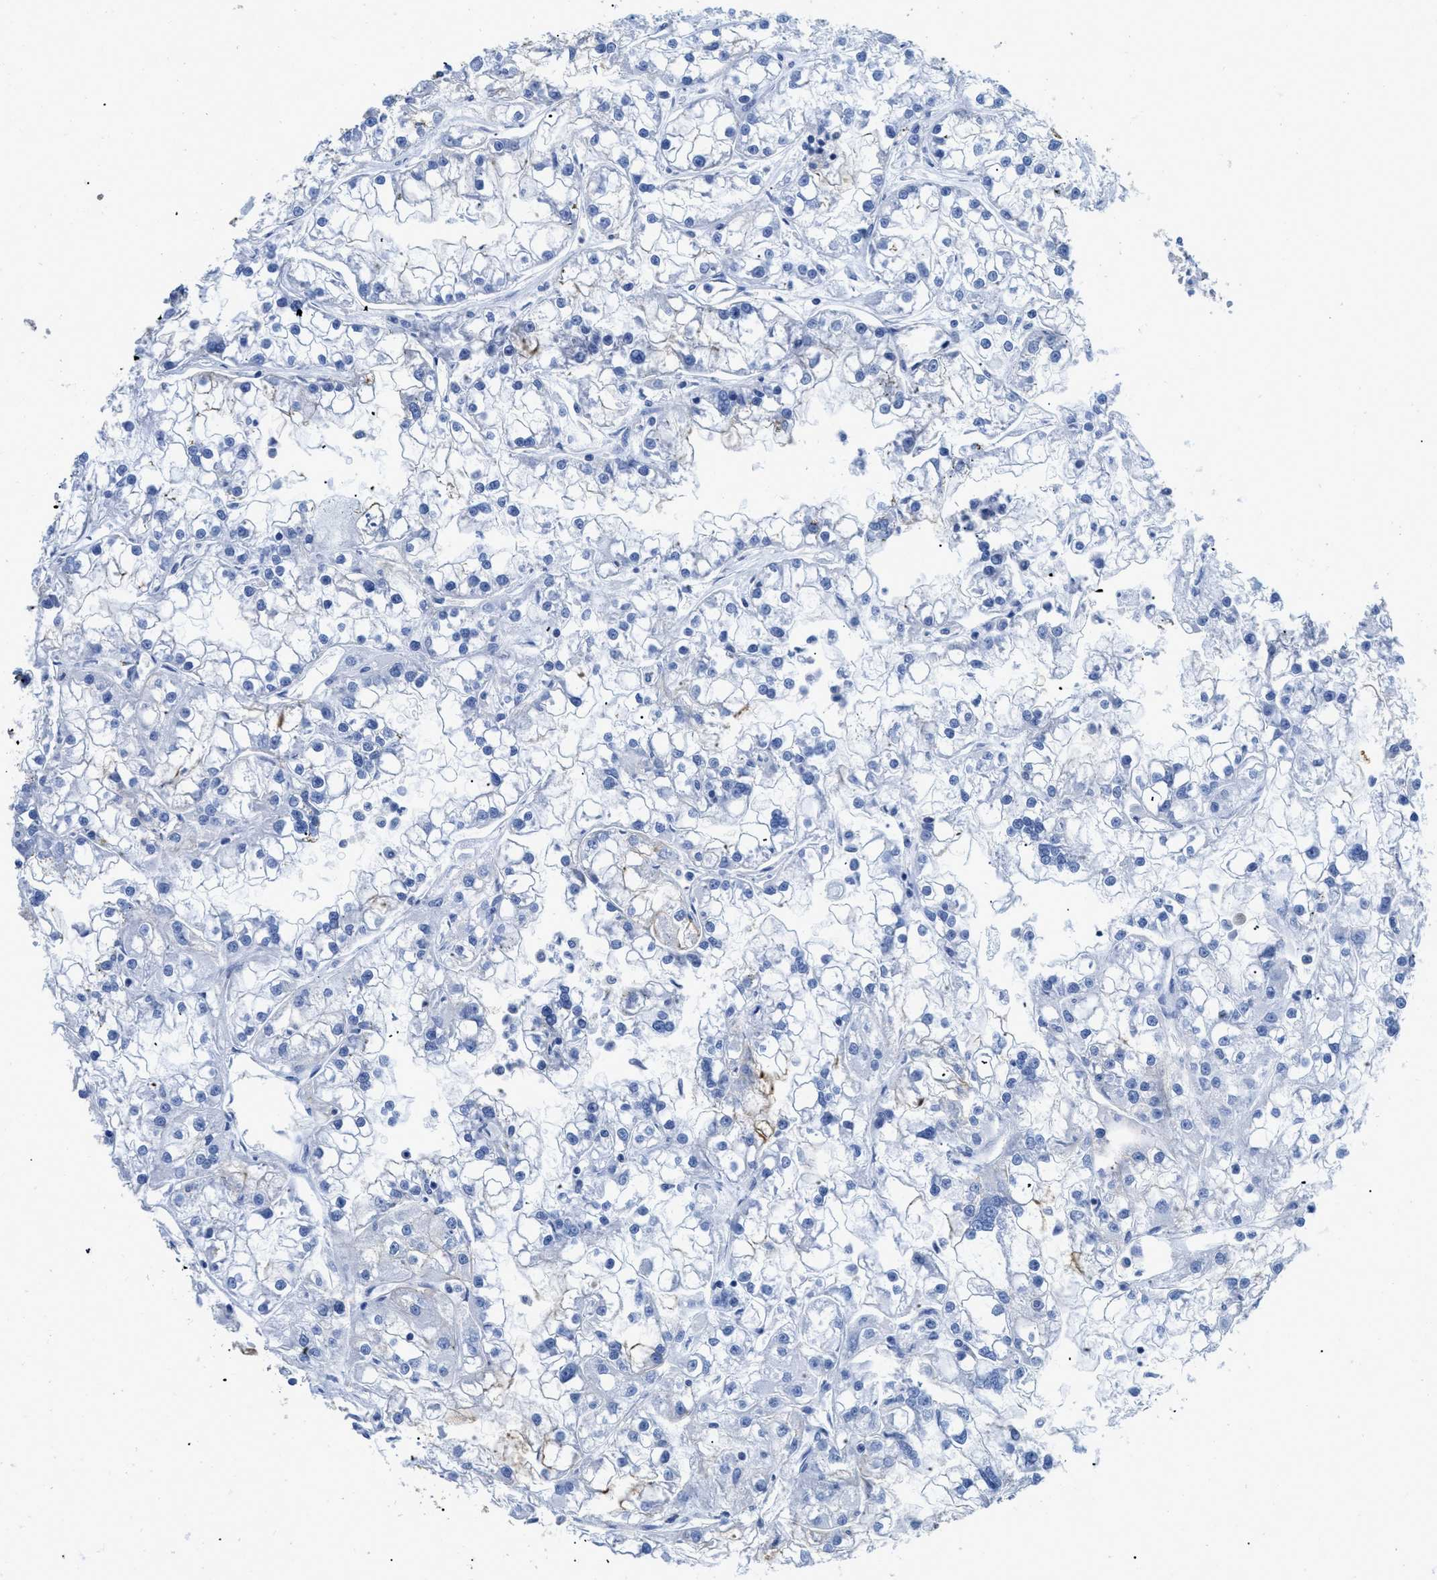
{"staining": {"intensity": "negative", "quantity": "none", "location": "none"}, "tissue": "renal cancer", "cell_type": "Tumor cells", "image_type": "cancer", "snomed": [{"axis": "morphology", "description": "Adenocarcinoma, NOS"}, {"axis": "topography", "description": "Kidney"}], "caption": "This is a micrograph of immunohistochemistry staining of adenocarcinoma (renal), which shows no expression in tumor cells. Brightfield microscopy of immunohistochemistry stained with DAB (3,3'-diaminobenzidine) (brown) and hematoxylin (blue), captured at high magnification.", "gene": "DLC1", "patient": {"sex": "female", "age": 52}}